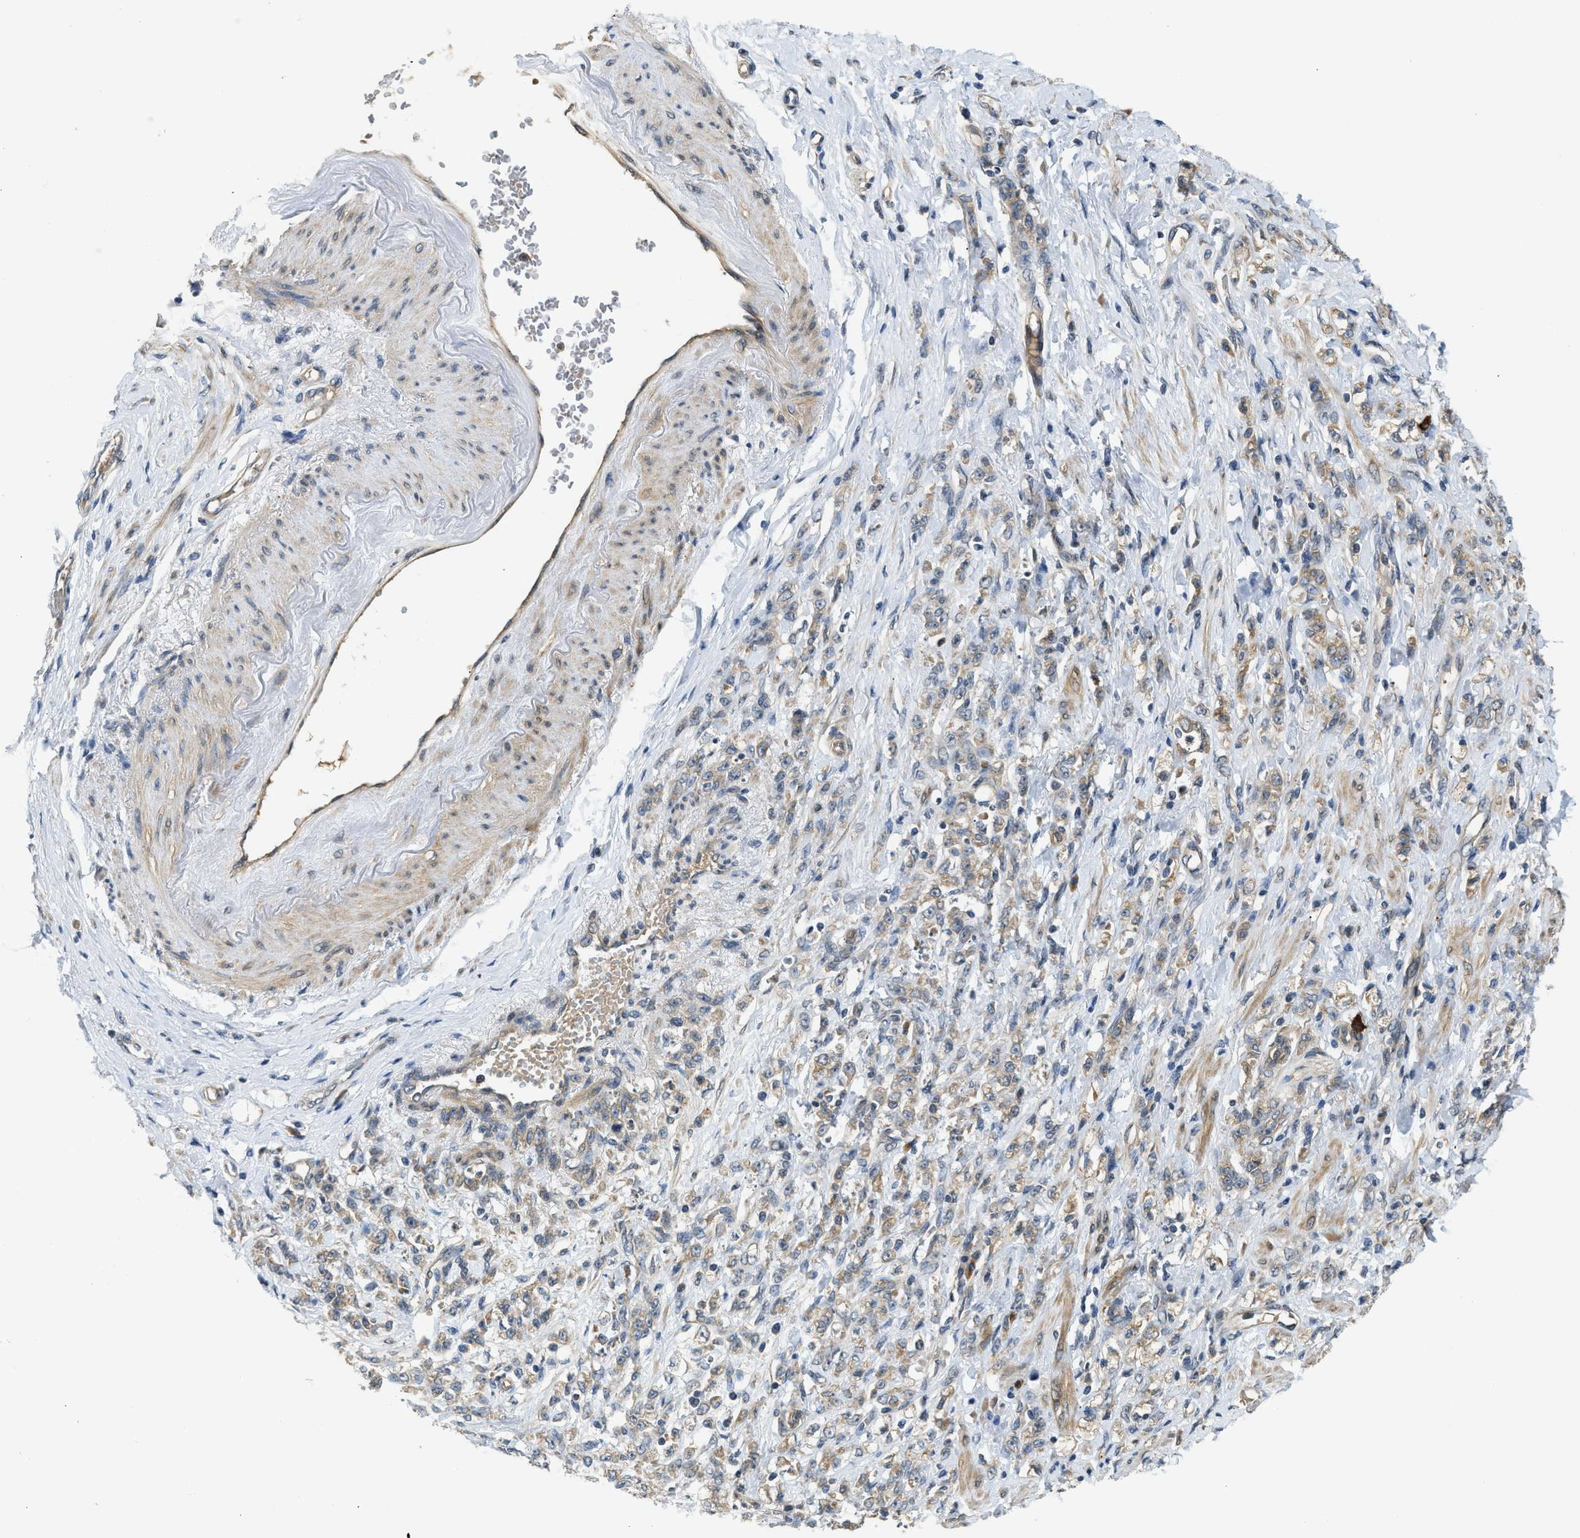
{"staining": {"intensity": "weak", "quantity": "<25%", "location": "cytoplasmic/membranous"}, "tissue": "stomach cancer", "cell_type": "Tumor cells", "image_type": "cancer", "snomed": [{"axis": "morphology", "description": "Adenocarcinoma, NOS"}, {"axis": "topography", "description": "Stomach"}], "caption": "This is an immunohistochemistry (IHC) photomicrograph of human stomach cancer (adenocarcinoma). There is no staining in tumor cells.", "gene": "ADCY8", "patient": {"sex": "male", "age": 82}}